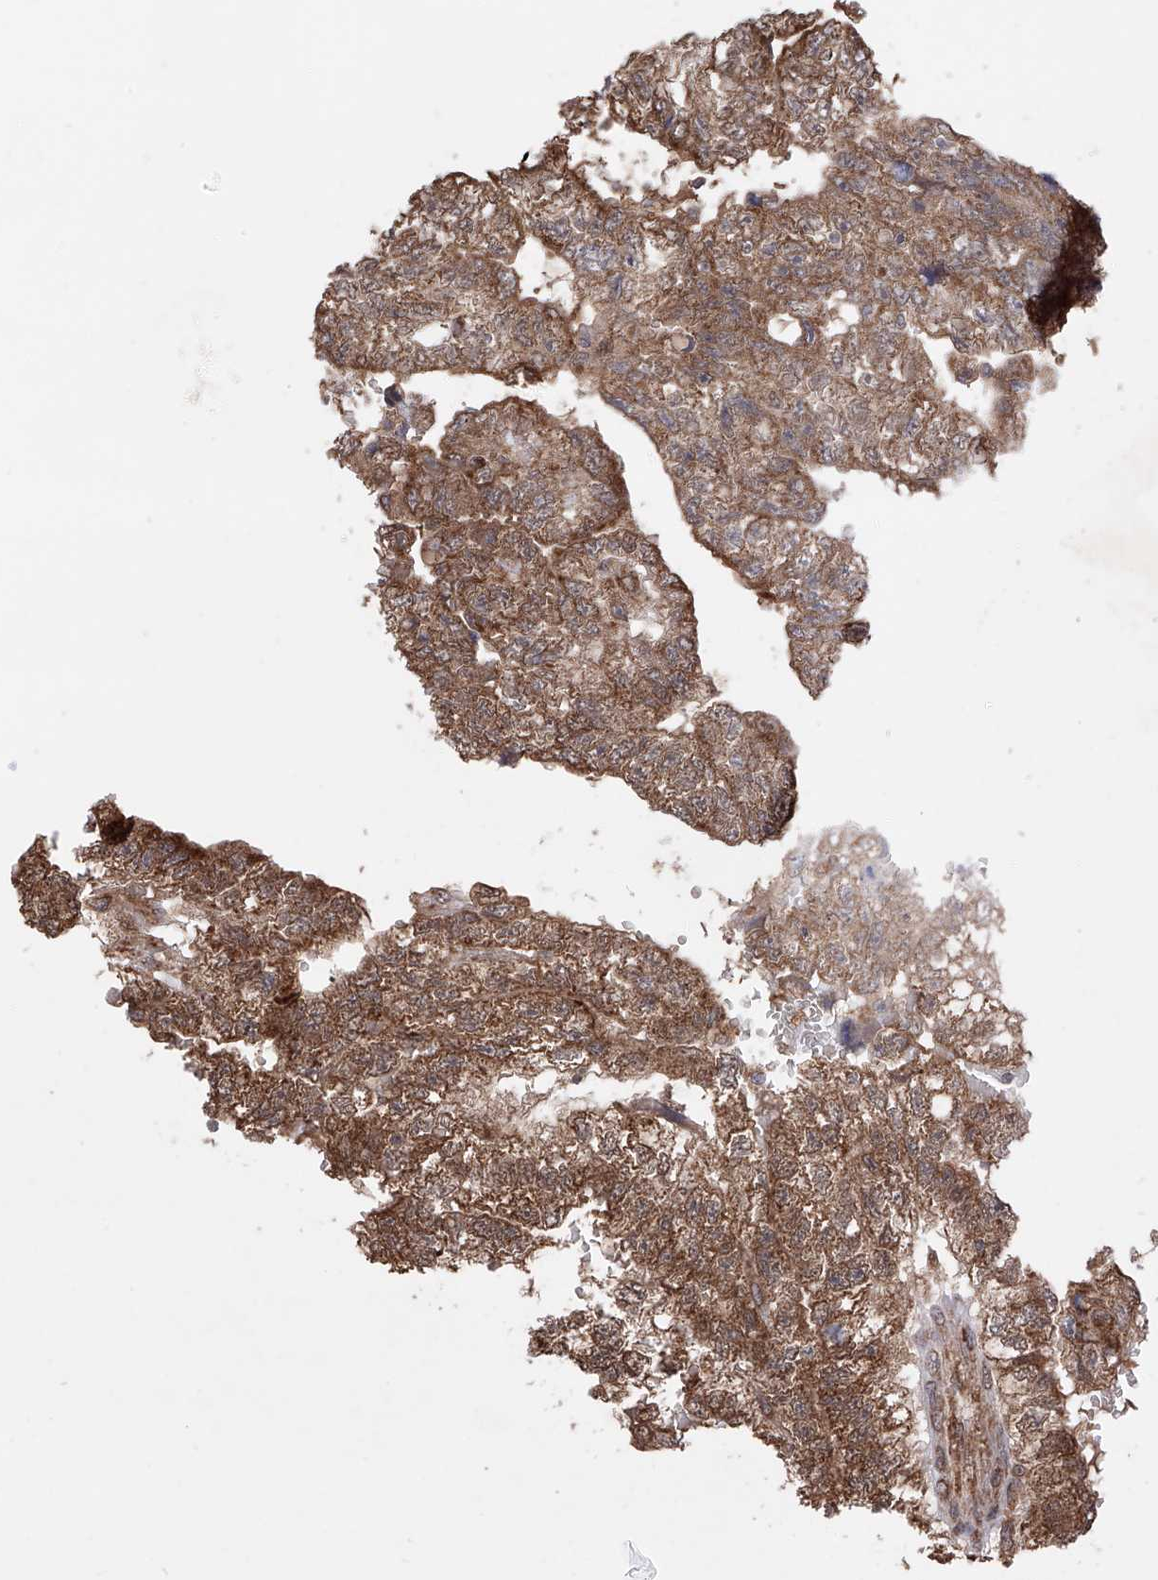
{"staining": {"intensity": "moderate", "quantity": ">75%", "location": "cytoplasmic/membranous"}, "tissue": "testis cancer", "cell_type": "Tumor cells", "image_type": "cancer", "snomed": [{"axis": "morphology", "description": "Carcinoma, Embryonal, NOS"}, {"axis": "topography", "description": "Testis"}], "caption": "Moderate cytoplasmic/membranous protein expression is present in approximately >75% of tumor cells in embryonal carcinoma (testis). Ihc stains the protein in brown and the nuclei are stained blue.", "gene": "SDHAF4", "patient": {"sex": "male", "age": 36}}